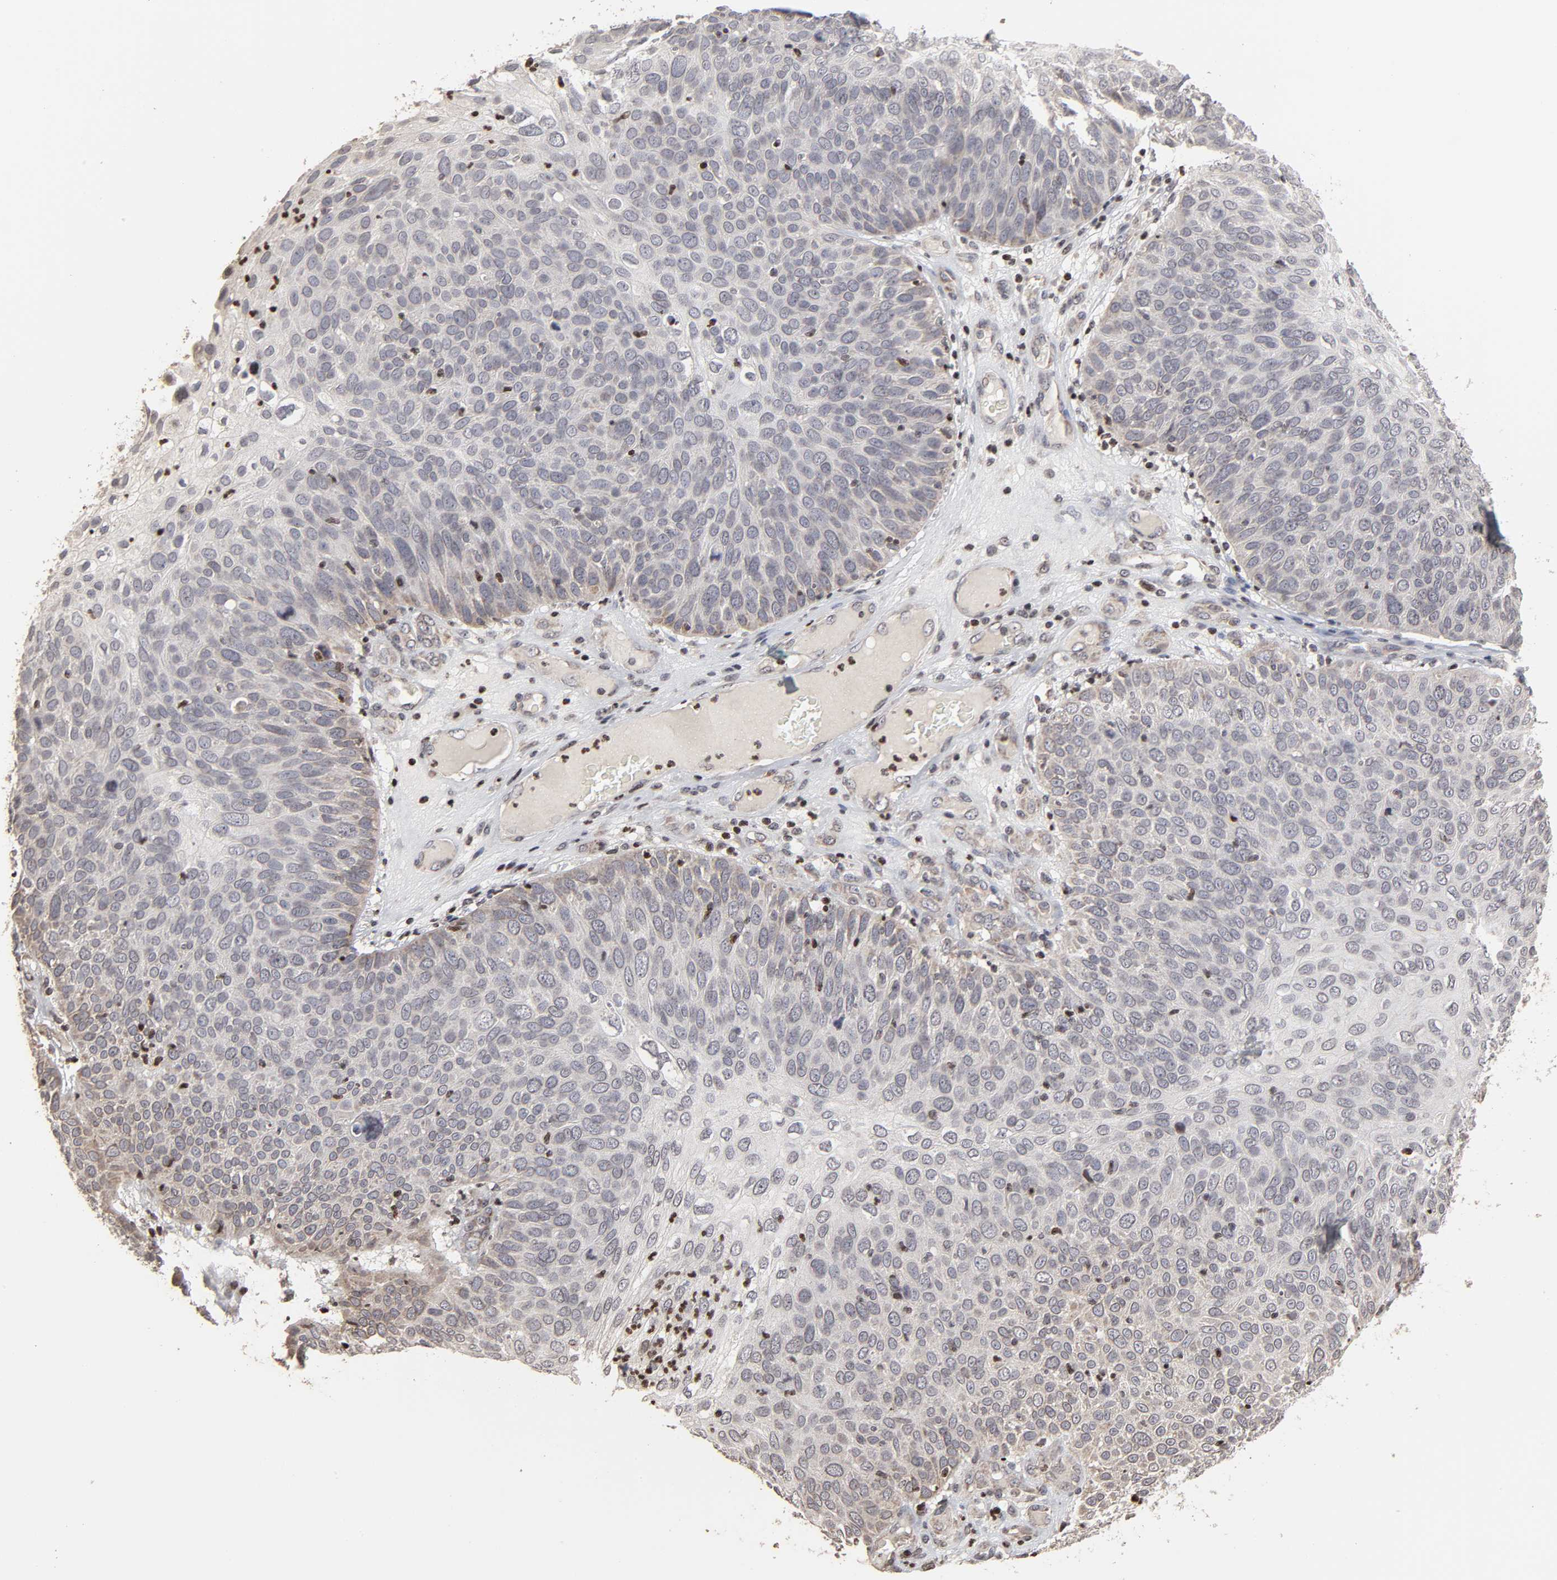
{"staining": {"intensity": "weak", "quantity": "<25%", "location": "cytoplasmic/membranous"}, "tissue": "skin cancer", "cell_type": "Tumor cells", "image_type": "cancer", "snomed": [{"axis": "morphology", "description": "Squamous cell carcinoma, NOS"}, {"axis": "topography", "description": "Skin"}], "caption": "Immunohistochemical staining of human squamous cell carcinoma (skin) reveals no significant positivity in tumor cells.", "gene": "ZNF473", "patient": {"sex": "male", "age": 87}}